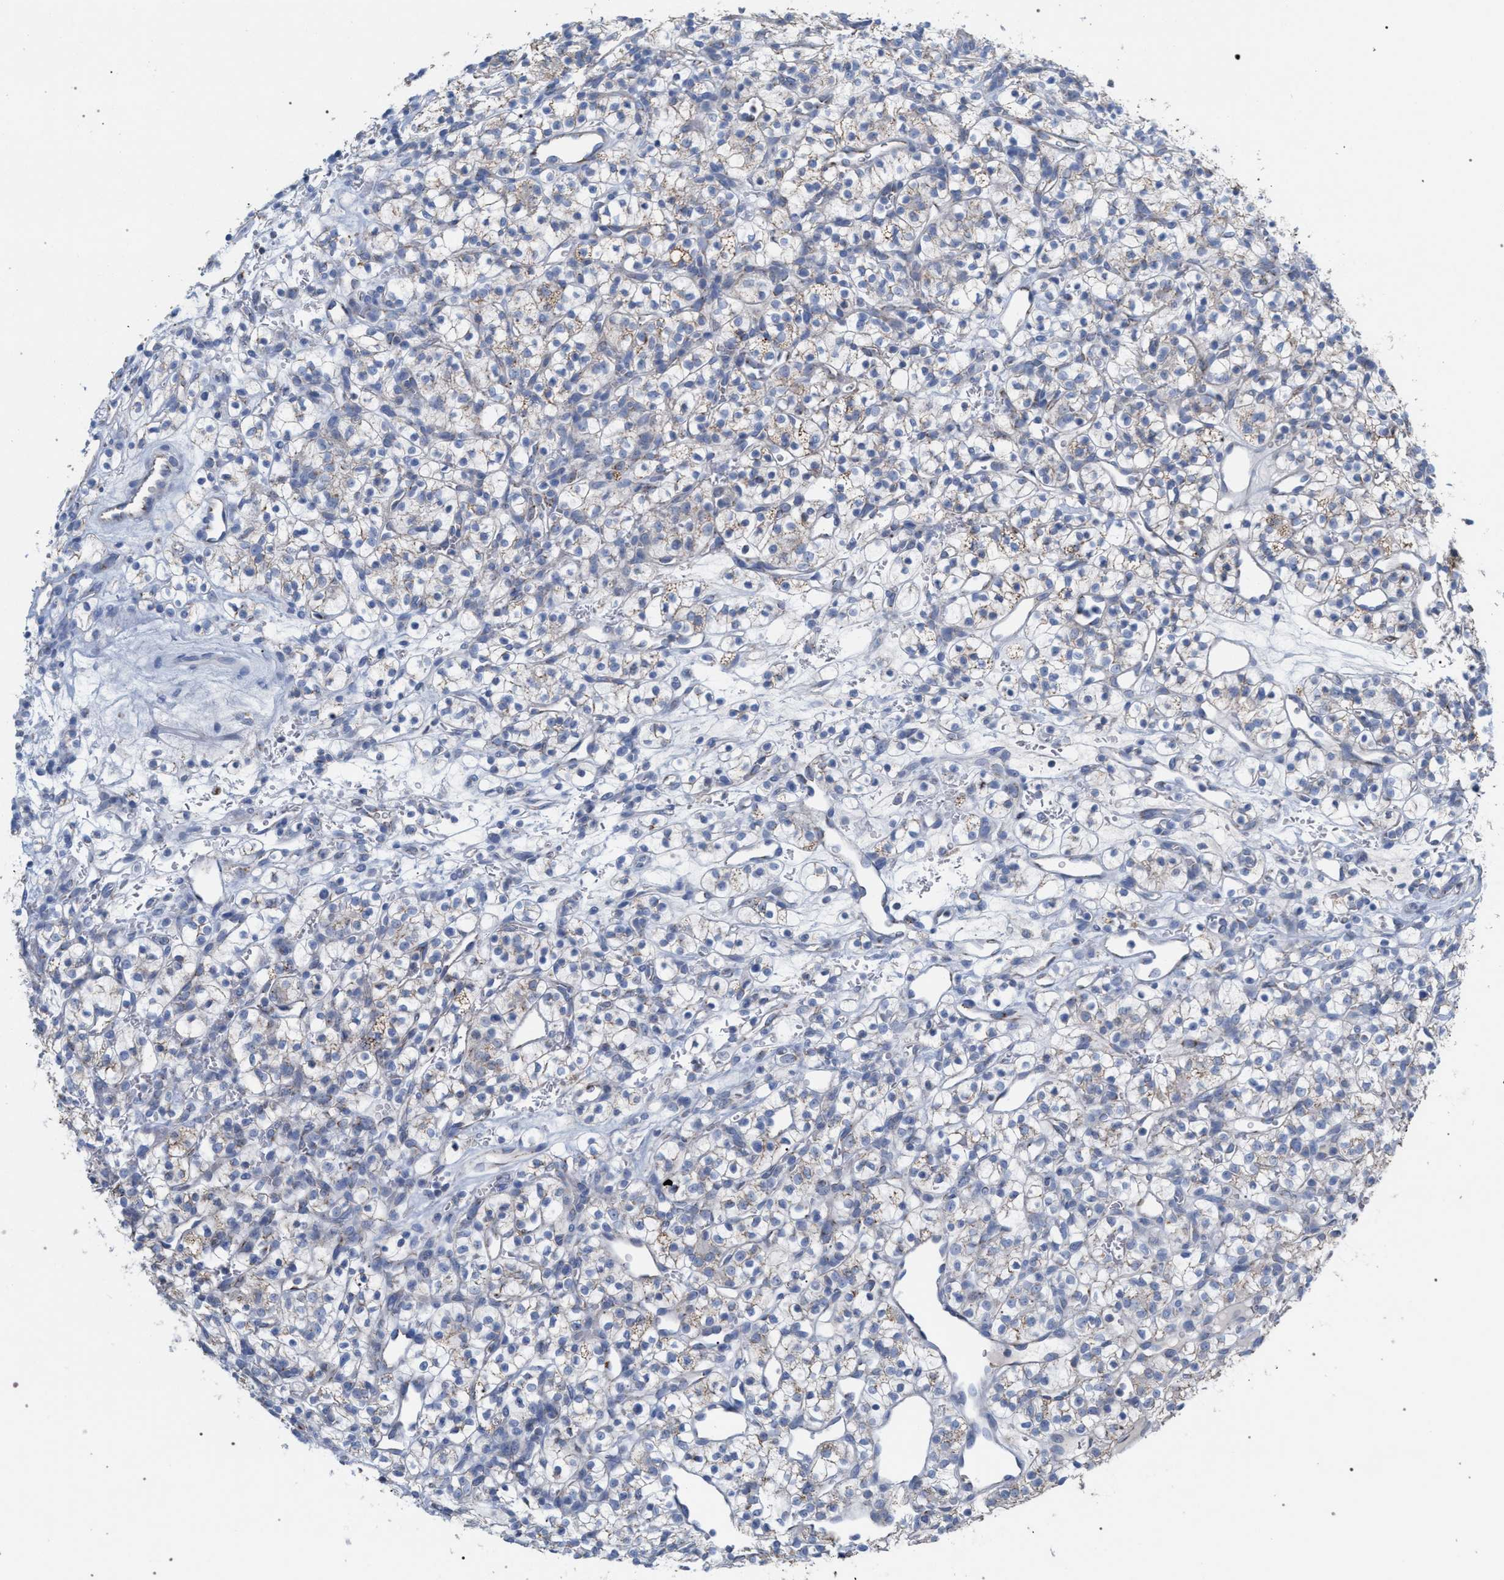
{"staining": {"intensity": "negative", "quantity": "none", "location": "none"}, "tissue": "renal cancer", "cell_type": "Tumor cells", "image_type": "cancer", "snomed": [{"axis": "morphology", "description": "Adenocarcinoma, NOS"}, {"axis": "topography", "description": "Kidney"}], "caption": "IHC image of renal adenocarcinoma stained for a protein (brown), which displays no positivity in tumor cells.", "gene": "ECI2", "patient": {"sex": "female", "age": 57}}